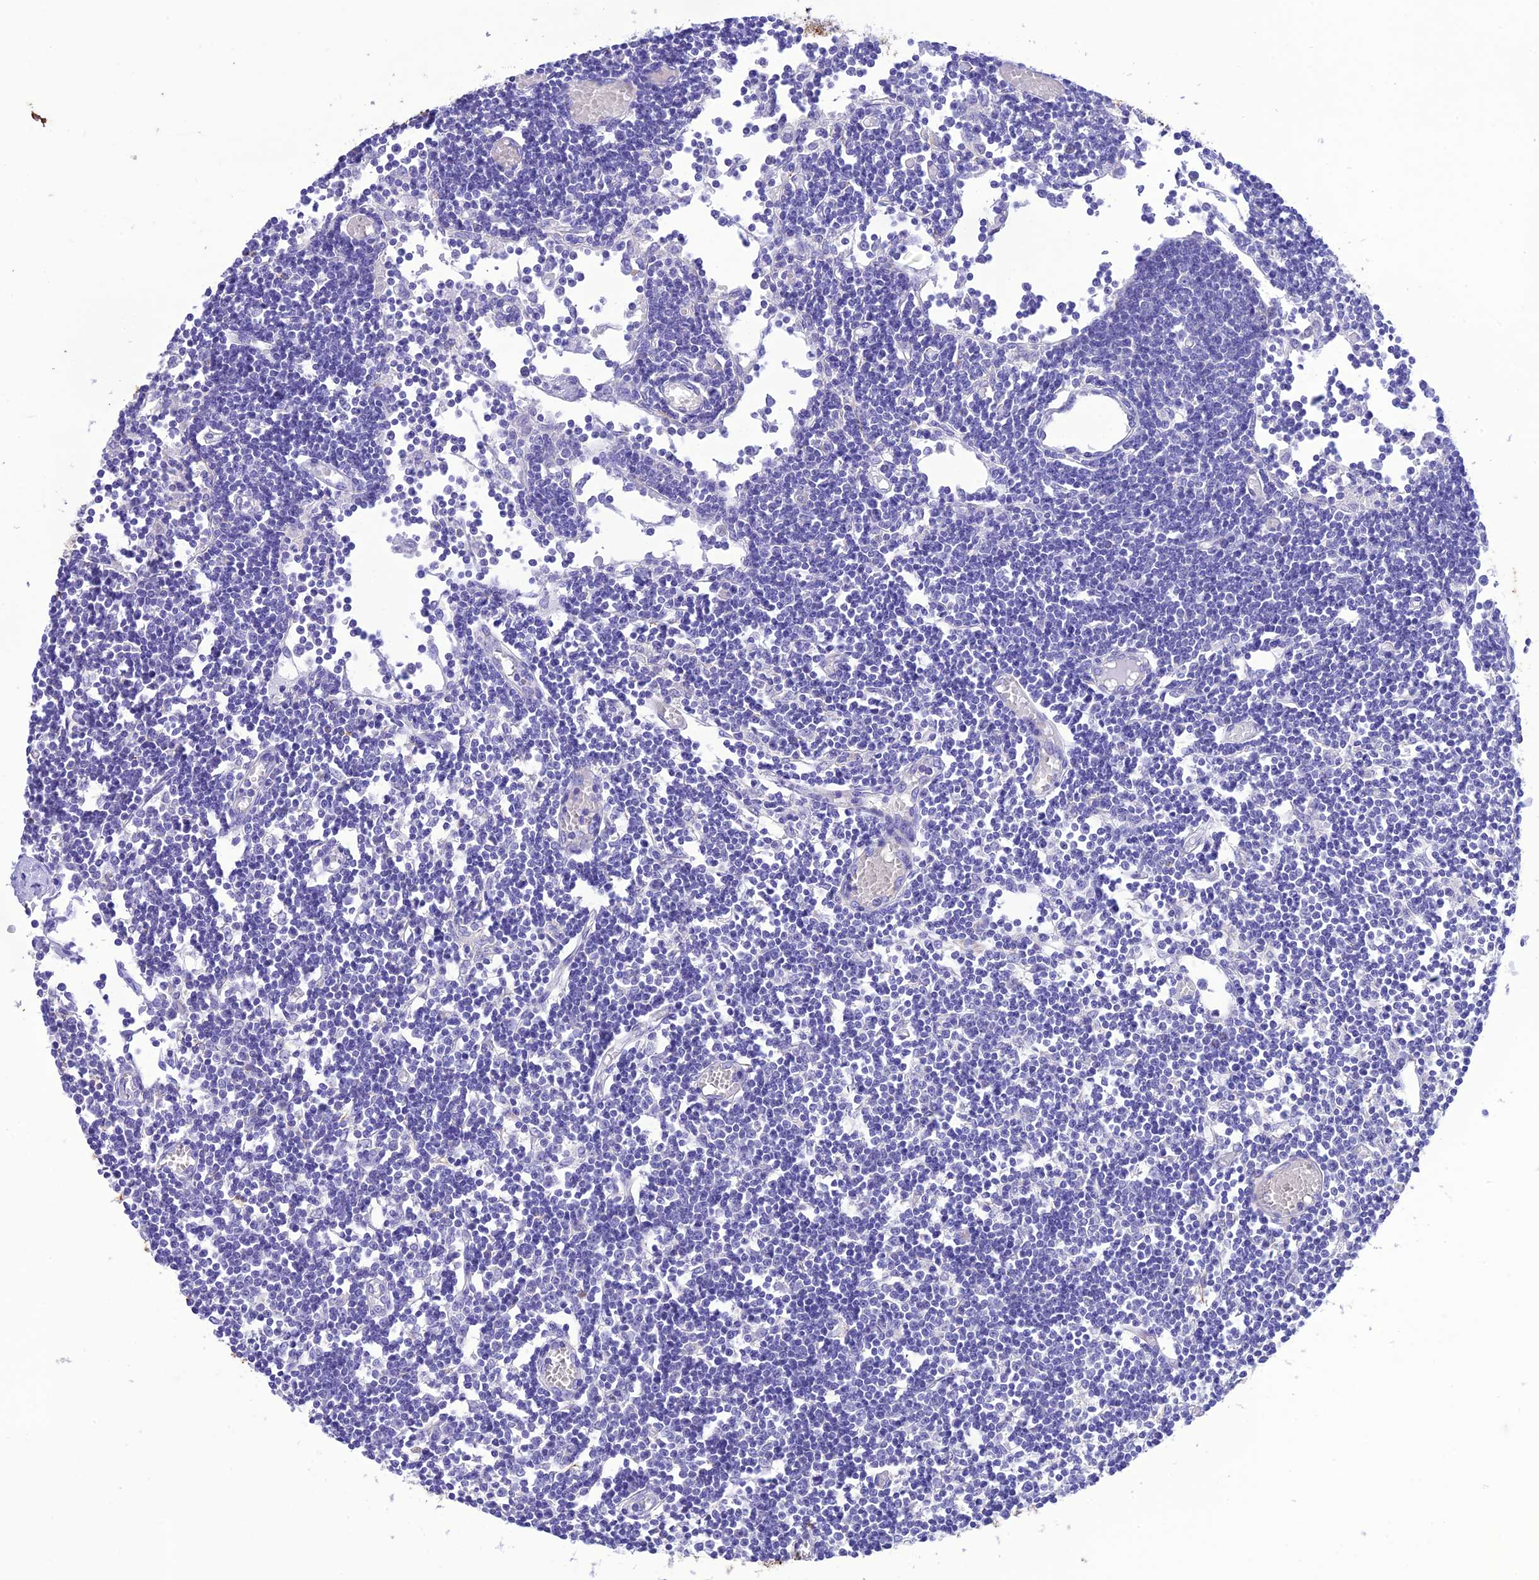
{"staining": {"intensity": "negative", "quantity": "none", "location": "none"}, "tissue": "lymph node", "cell_type": "Non-germinal center cells", "image_type": "normal", "snomed": [{"axis": "morphology", "description": "Normal tissue, NOS"}, {"axis": "topography", "description": "Lymph node"}], "caption": "Protein analysis of benign lymph node shows no significant expression in non-germinal center cells.", "gene": "VPS52", "patient": {"sex": "female", "age": 11}}